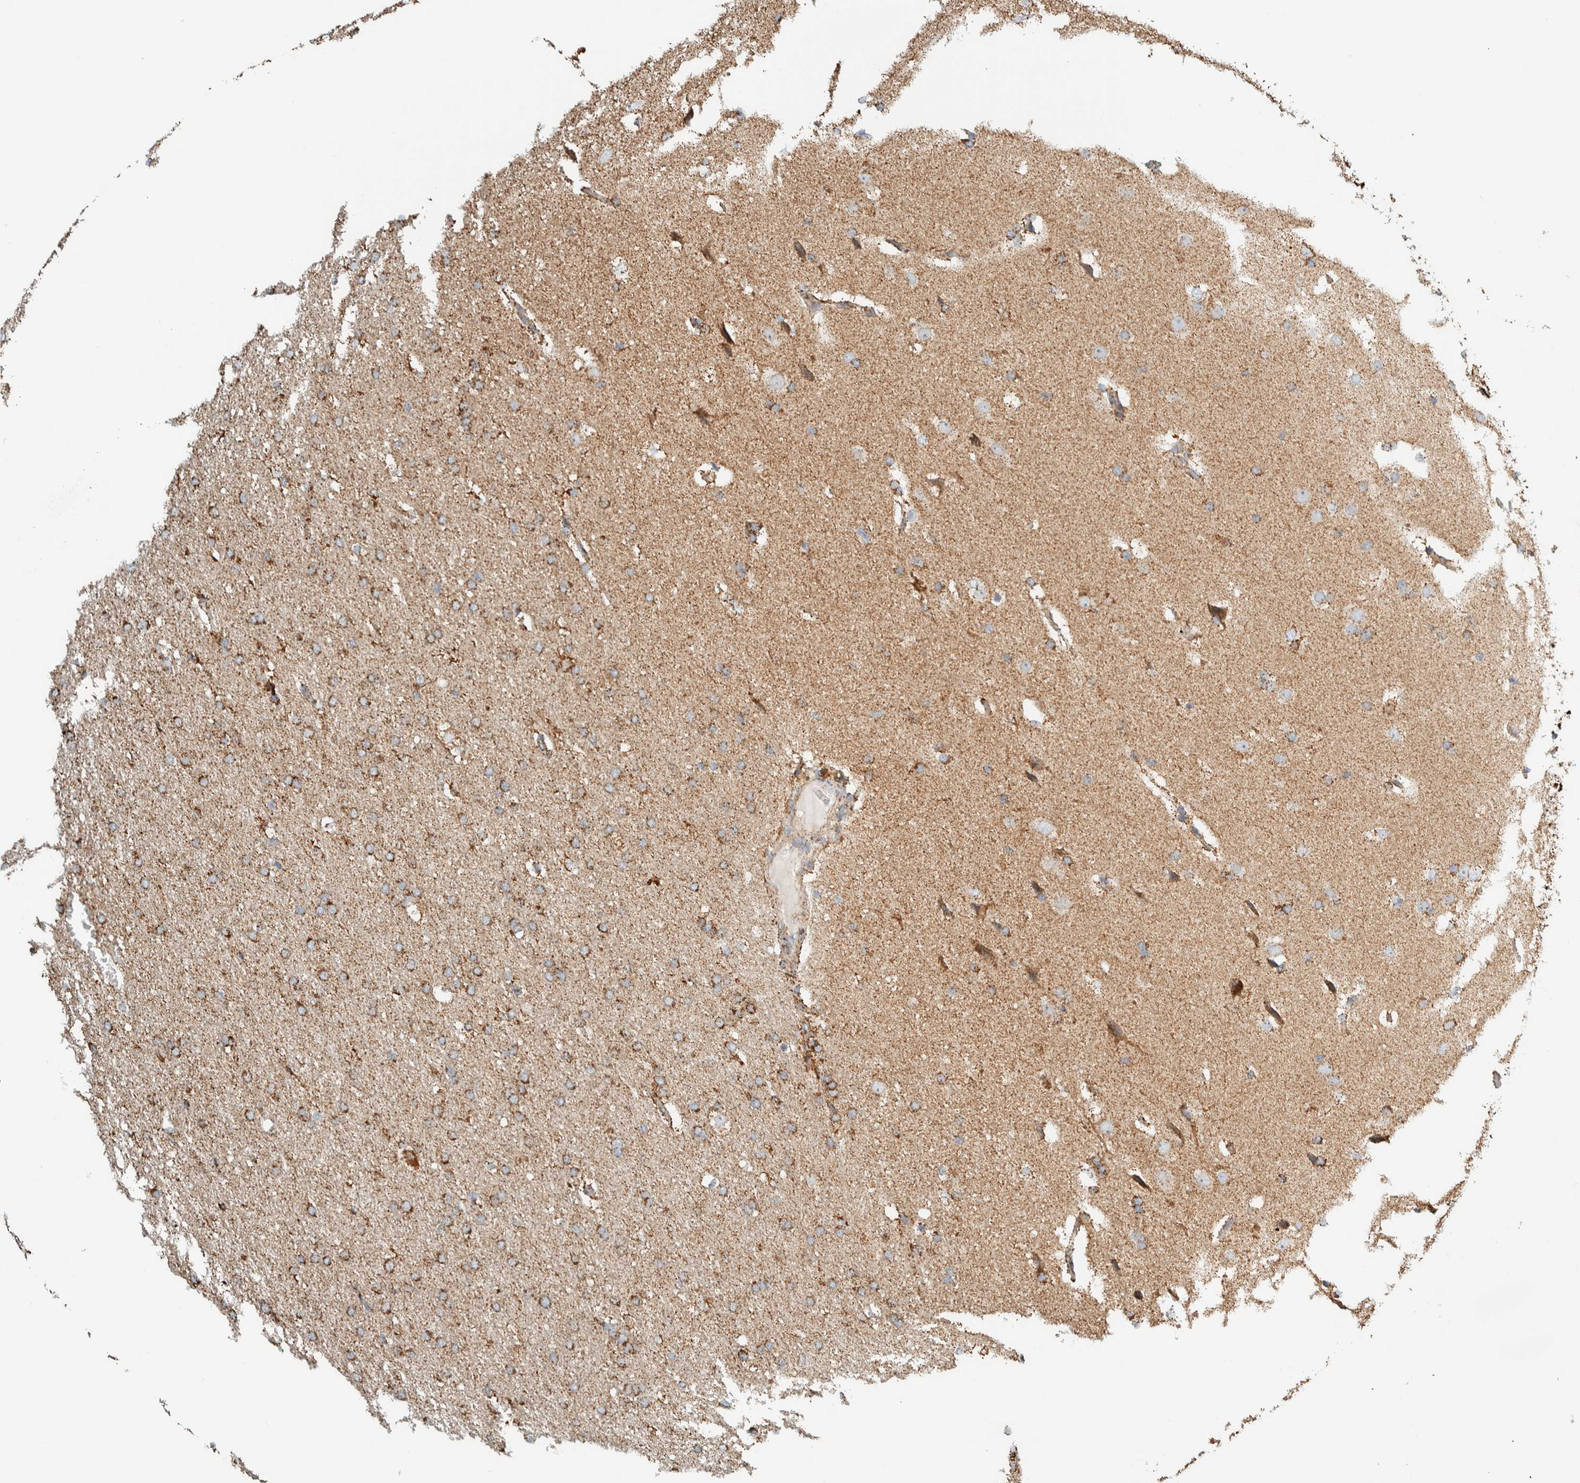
{"staining": {"intensity": "moderate", "quantity": ">75%", "location": "cytoplasmic/membranous"}, "tissue": "glioma", "cell_type": "Tumor cells", "image_type": "cancer", "snomed": [{"axis": "morphology", "description": "Glioma, malignant, Low grade"}, {"axis": "topography", "description": "Brain"}], "caption": "A brown stain highlights moderate cytoplasmic/membranous staining of a protein in malignant glioma (low-grade) tumor cells.", "gene": "ZNF454", "patient": {"sex": "female", "age": 37}}